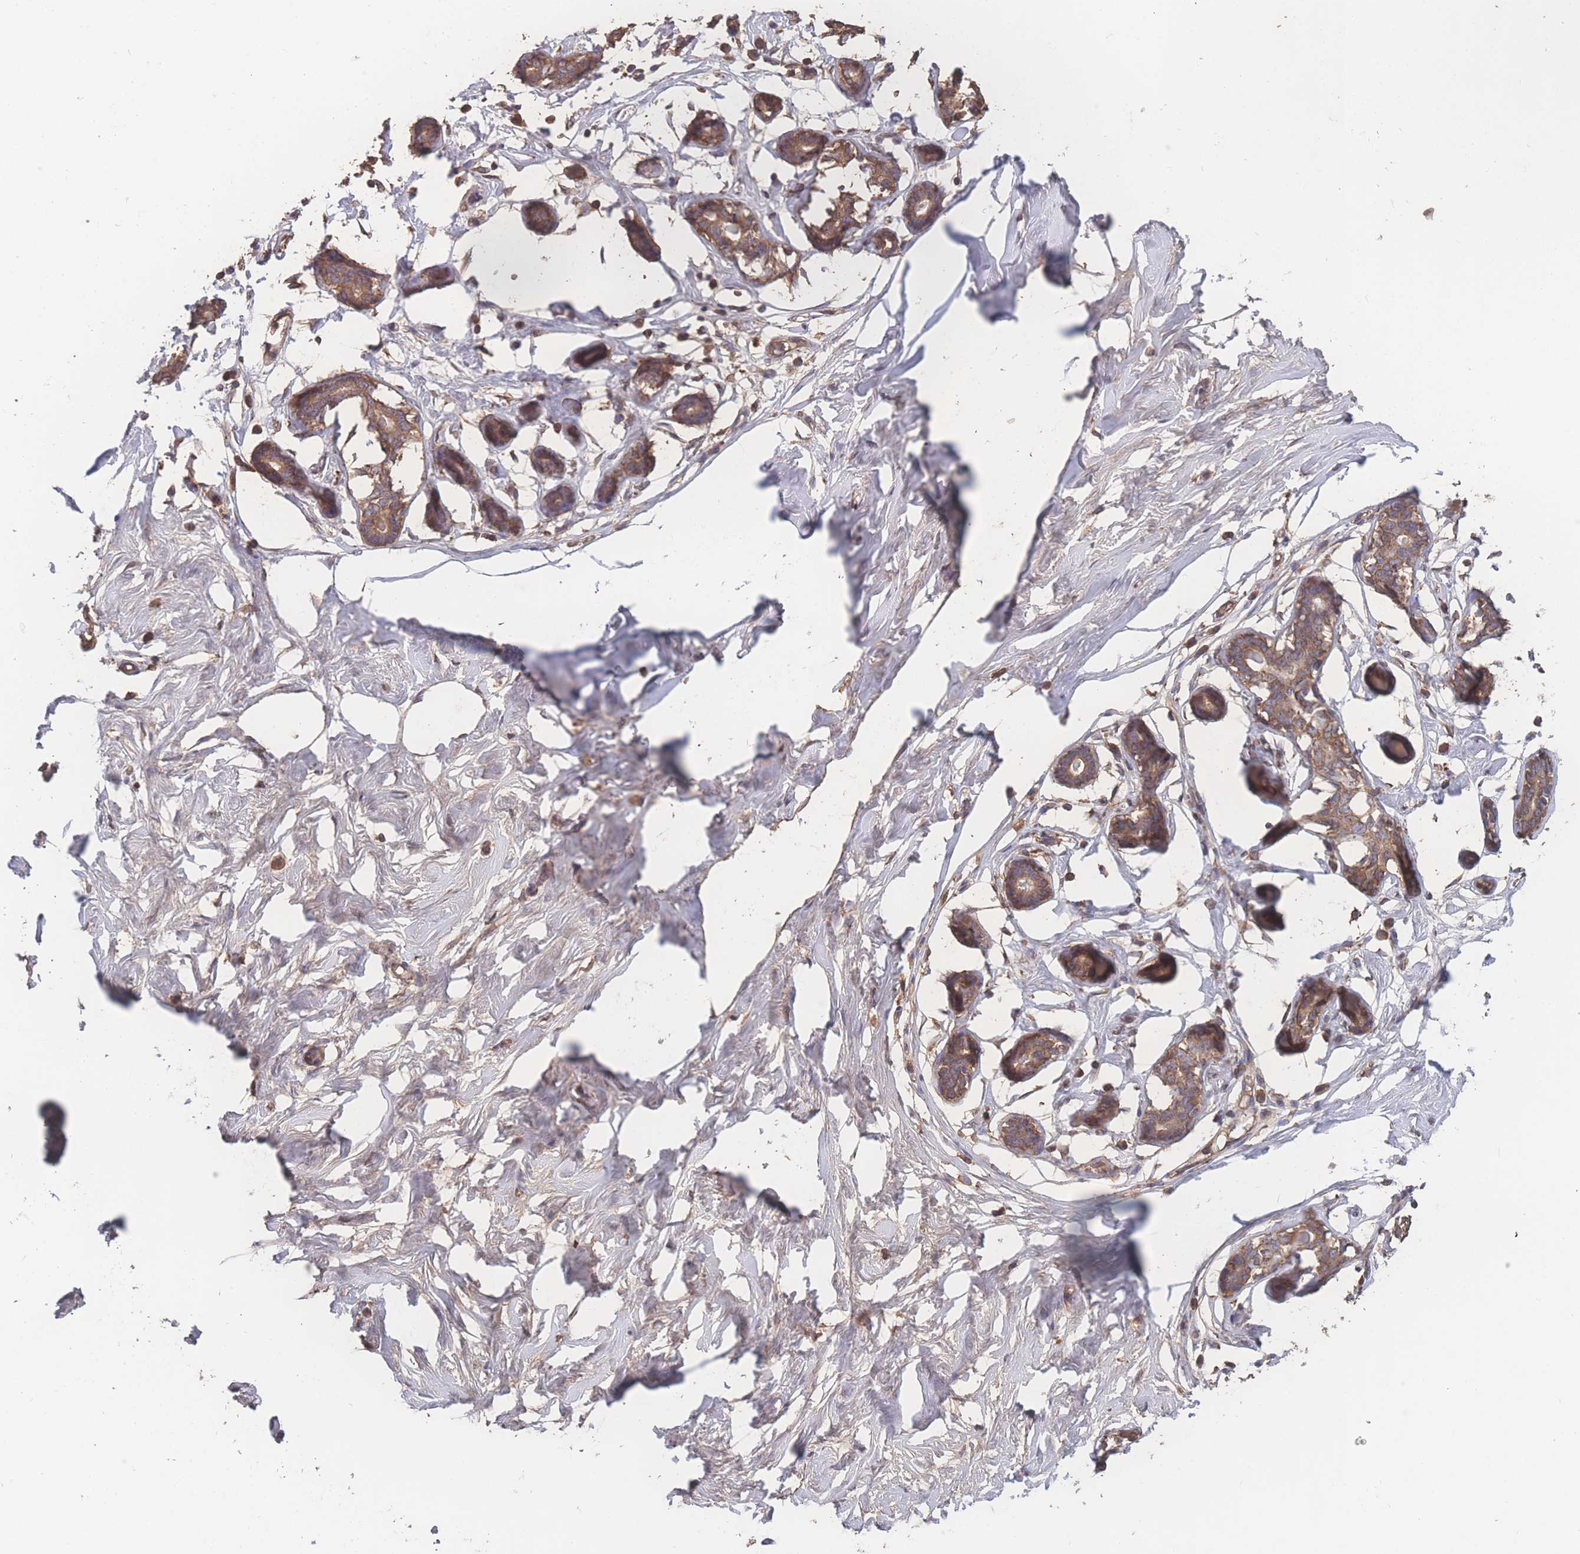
{"staining": {"intensity": "weak", "quantity": ">75%", "location": "cytoplasmic/membranous"}, "tissue": "breast", "cell_type": "Adipocytes", "image_type": "normal", "snomed": [{"axis": "morphology", "description": "Normal tissue, NOS"}, {"axis": "morphology", "description": "Adenoma, NOS"}, {"axis": "topography", "description": "Breast"}], "caption": "A high-resolution image shows IHC staining of unremarkable breast, which displays weak cytoplasmic/membranous staining in about >75% of adipocytes.", "gene": "ATXN10", "patient": {"sex": "female", "age": 23}}